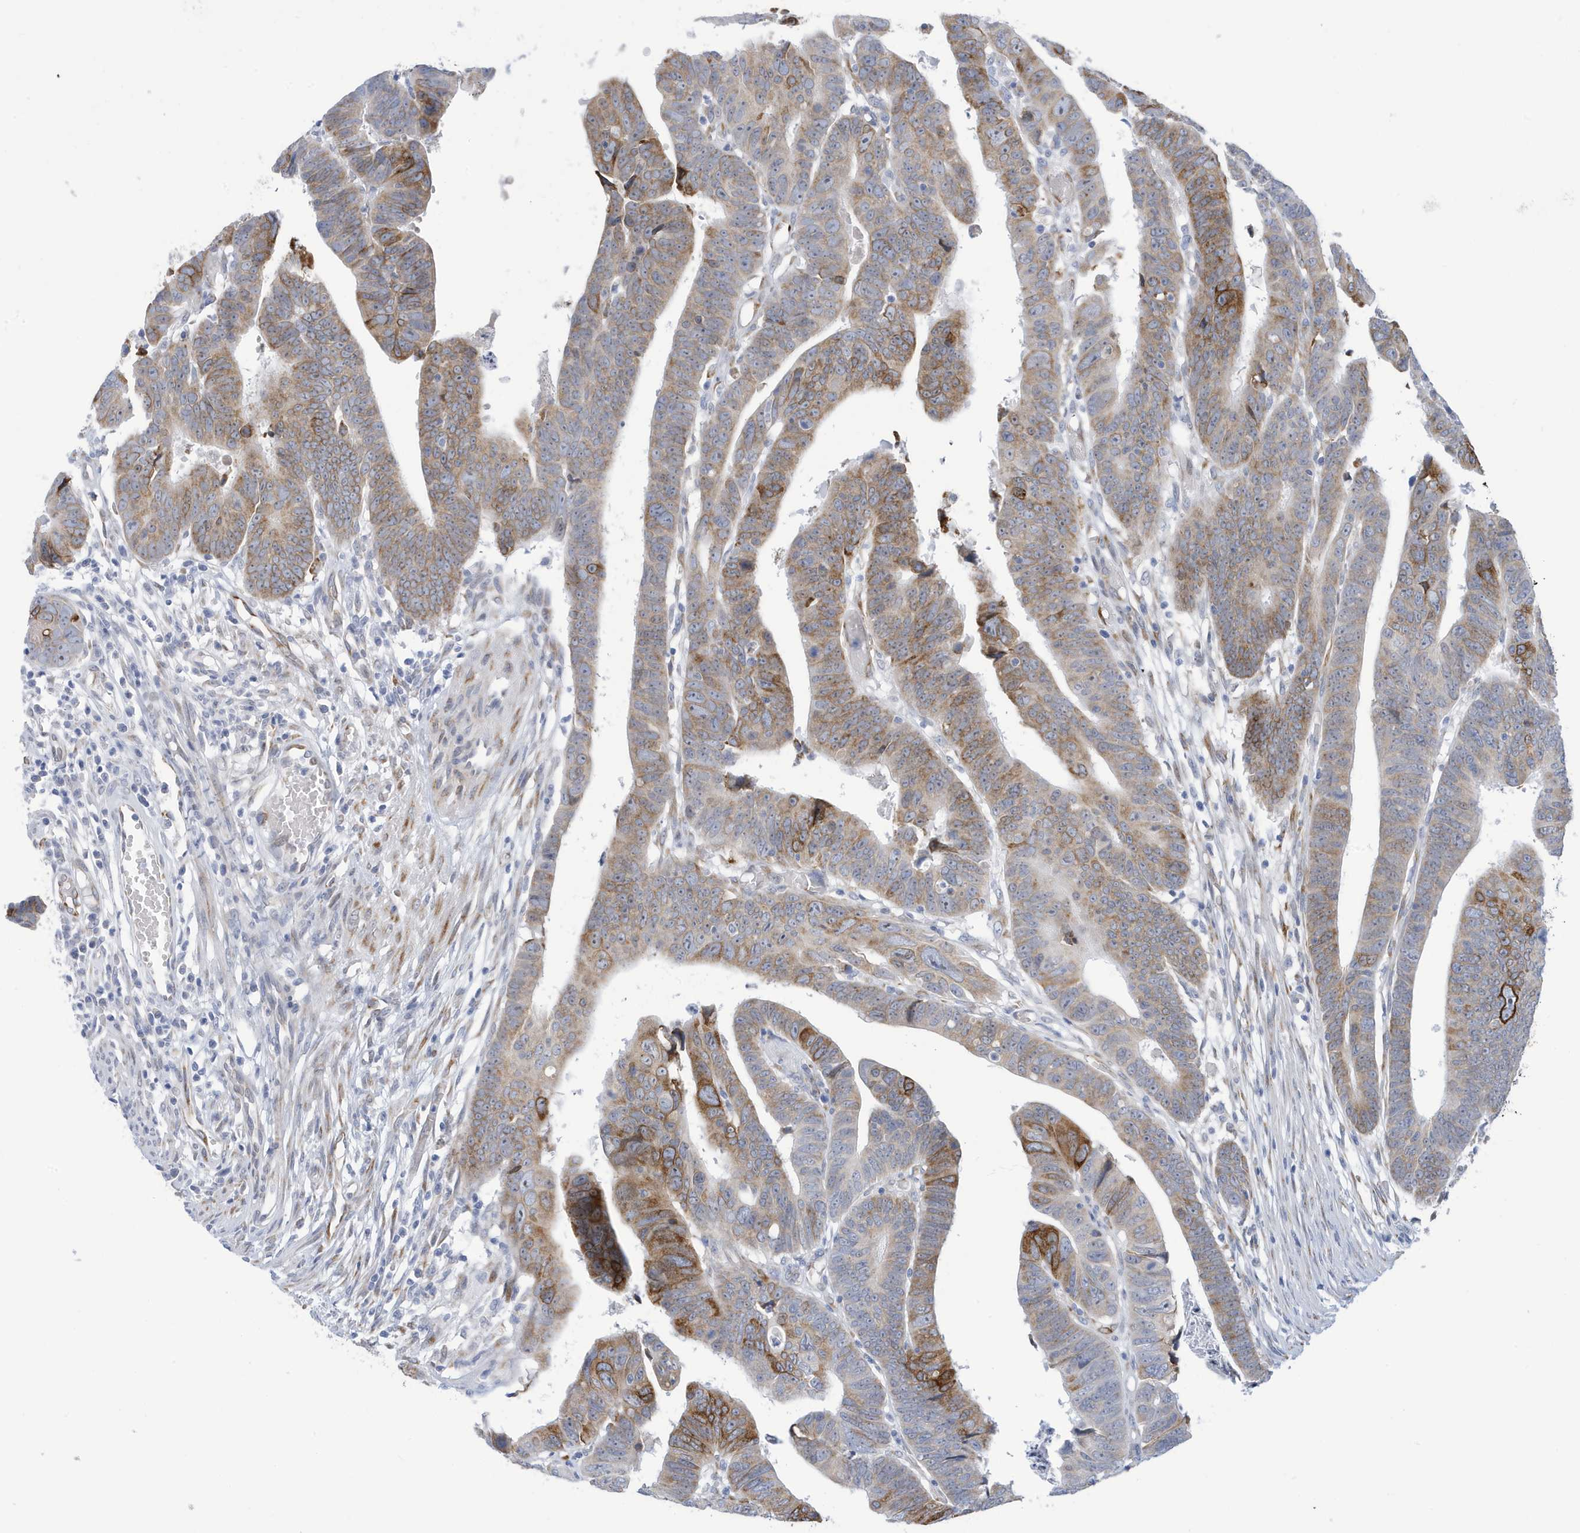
{"staining": {"intensity": "moderate", "quantity": ">75%", "location": "cytoplasmic/membranous"}, "tissue": "colorectal cancer", "cell_type": "Tumor cells", "image_type": "cancer", "snomed": [{"axis": "morphology", "description": "Adenocarcinoma, NOS"}, {"axis": "topography", "description": "Rectum"}], "caption": "Protein staining of colorectal cancer tissue exhibits moderate cytoplasmic/membranous staining in approximately >75% of tumor cells. (DAB = brown stain, brightfield microscopy at high magnification).", "gene": "SEMA3F", "patient": {"sex": "female", "age": 65}}